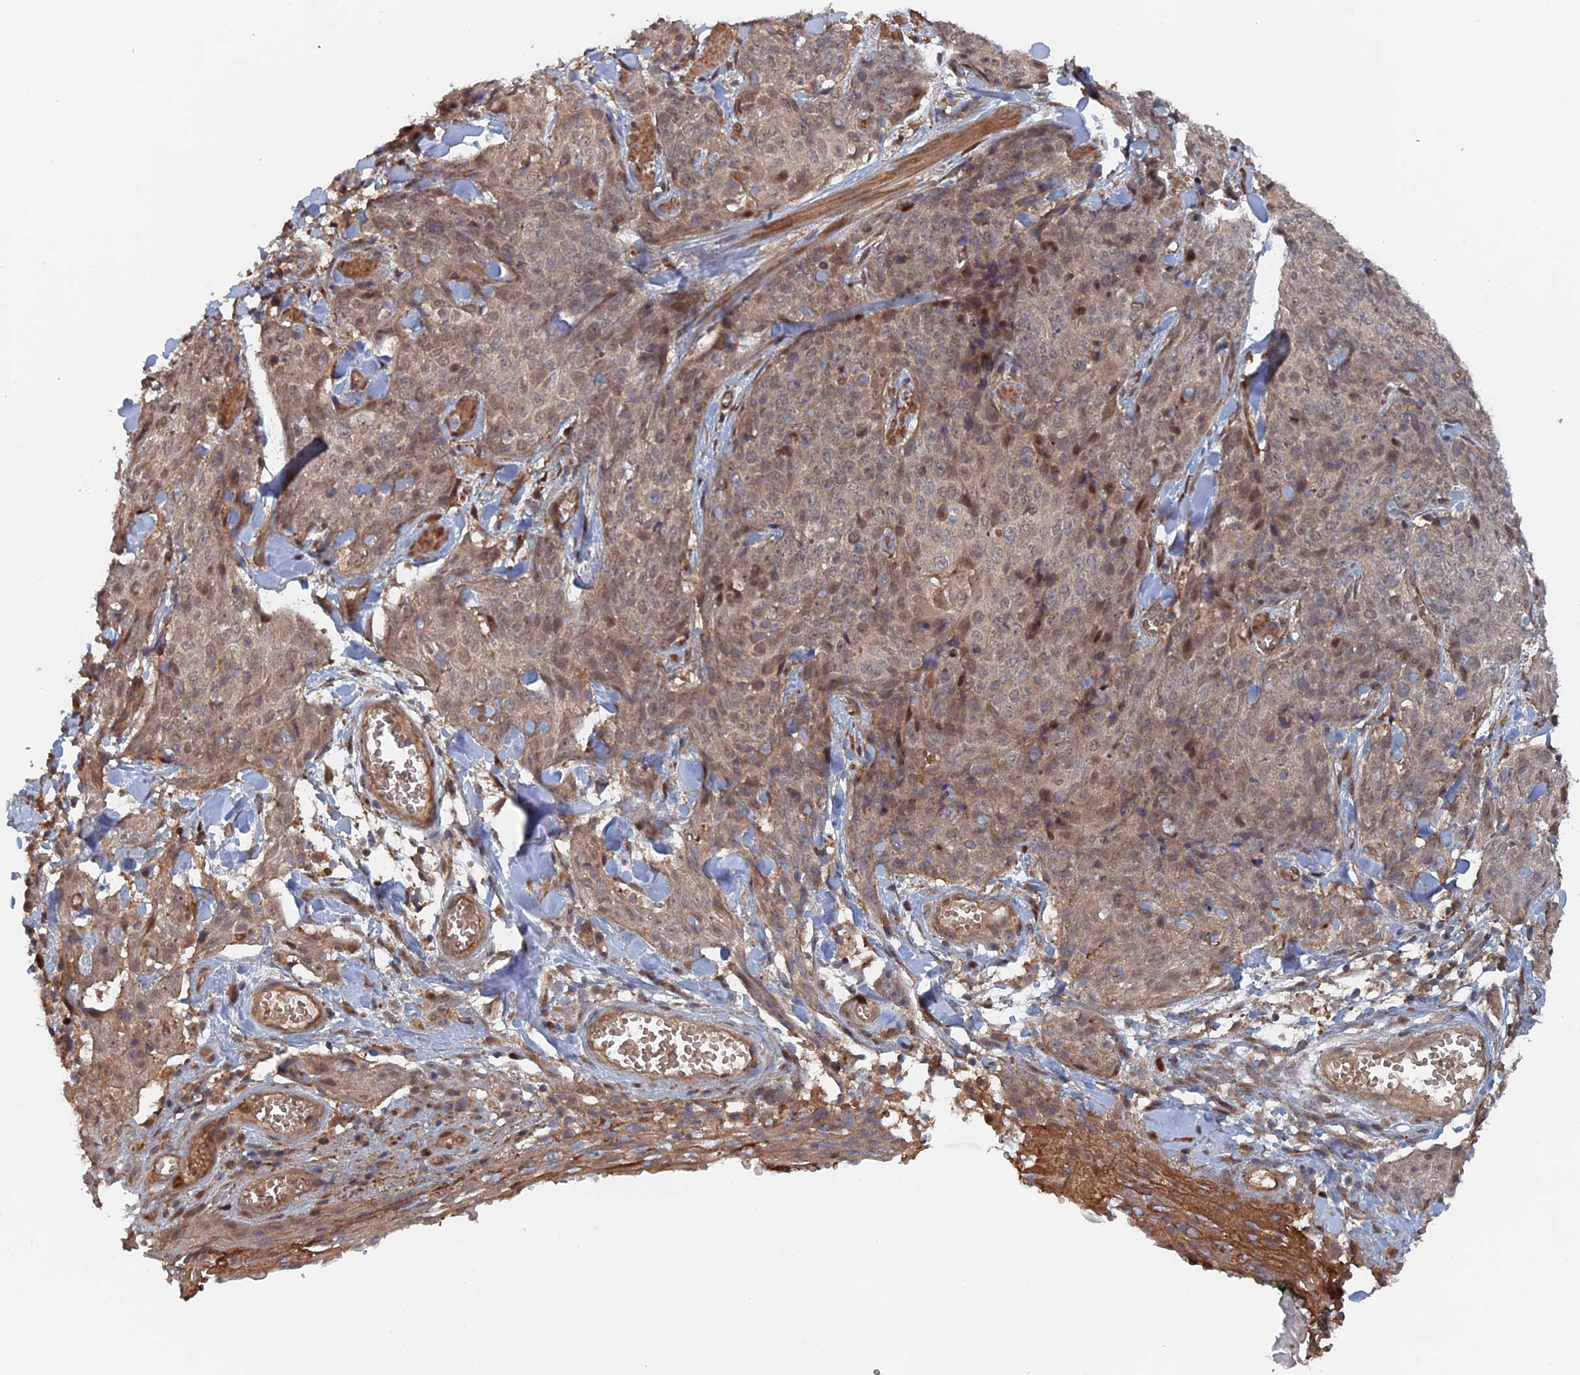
{"staining": {"intensity": "moderate", "quantity": "<25%", "location": "nuclear"}, "tissue": "skin cancer", "cell_type": "Tumor cells", "image_type": "cancer", "snomed": [{"axis": "morphology", "description": "Squamous cell carcinoma, NOS"}, {"axis": "topography", "description": "Skin"}, {"axis": "topography", "description": "Vulva"}], "caption": "Tumor cells show moderate nuclear staining in approximately <25% of cells in squamous cell carcinoma (skin). The staining is performed using DAB (3,3'-diaminobenzidine) brown chromogen to label protein expression. The nuclei are counter-stained blue using hematoxylin.", "gene": "ELOVL6", "patient": {"sex": "female", "age": 85}}